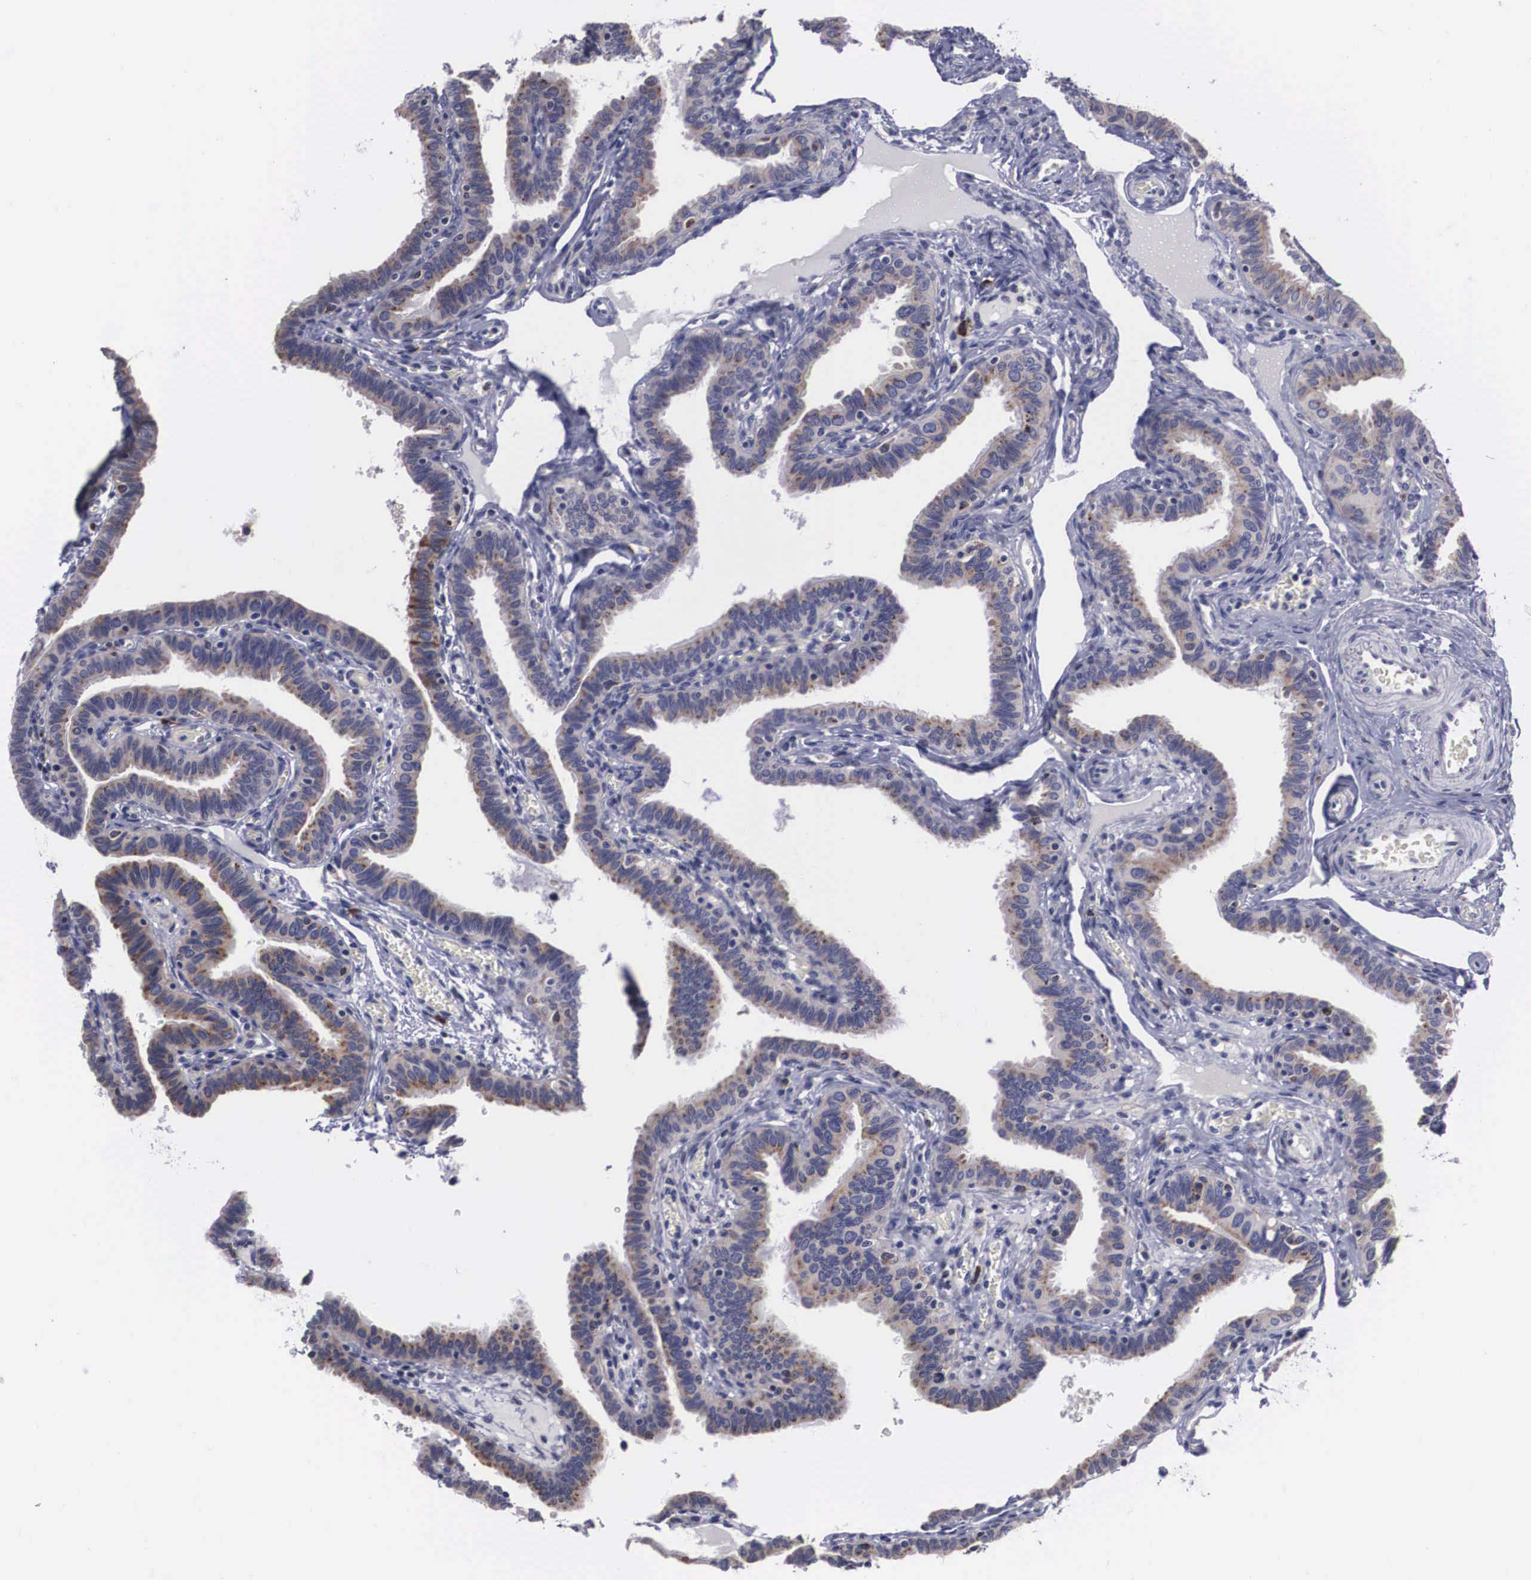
{"staining": {"intensity": "weak", "quantity": ">75%", "location": "cytoplasmic/membranous"}, "tissue": "fallopian tube", "cell_type": "Glandular cells", "image_type": "normal", "snomed": [{"axis": "morphology", "description": "Normal tissue, NOS"}, {"axis": "topography", "description": "Fallopian tube"}], "caption": "Immunohistochemistry (IHC) image of normal fallopian tube: human fallopian tube stained using immunohistochemistry (IHC) shows low levels of weak protein expression localized specifically in the cytoplasmic/membranous of glandular cells, appearing as a cytoplasmic/membranous brown color.", "gene": "CRELD2", "patient": {"sex": "female", "age": 38}}